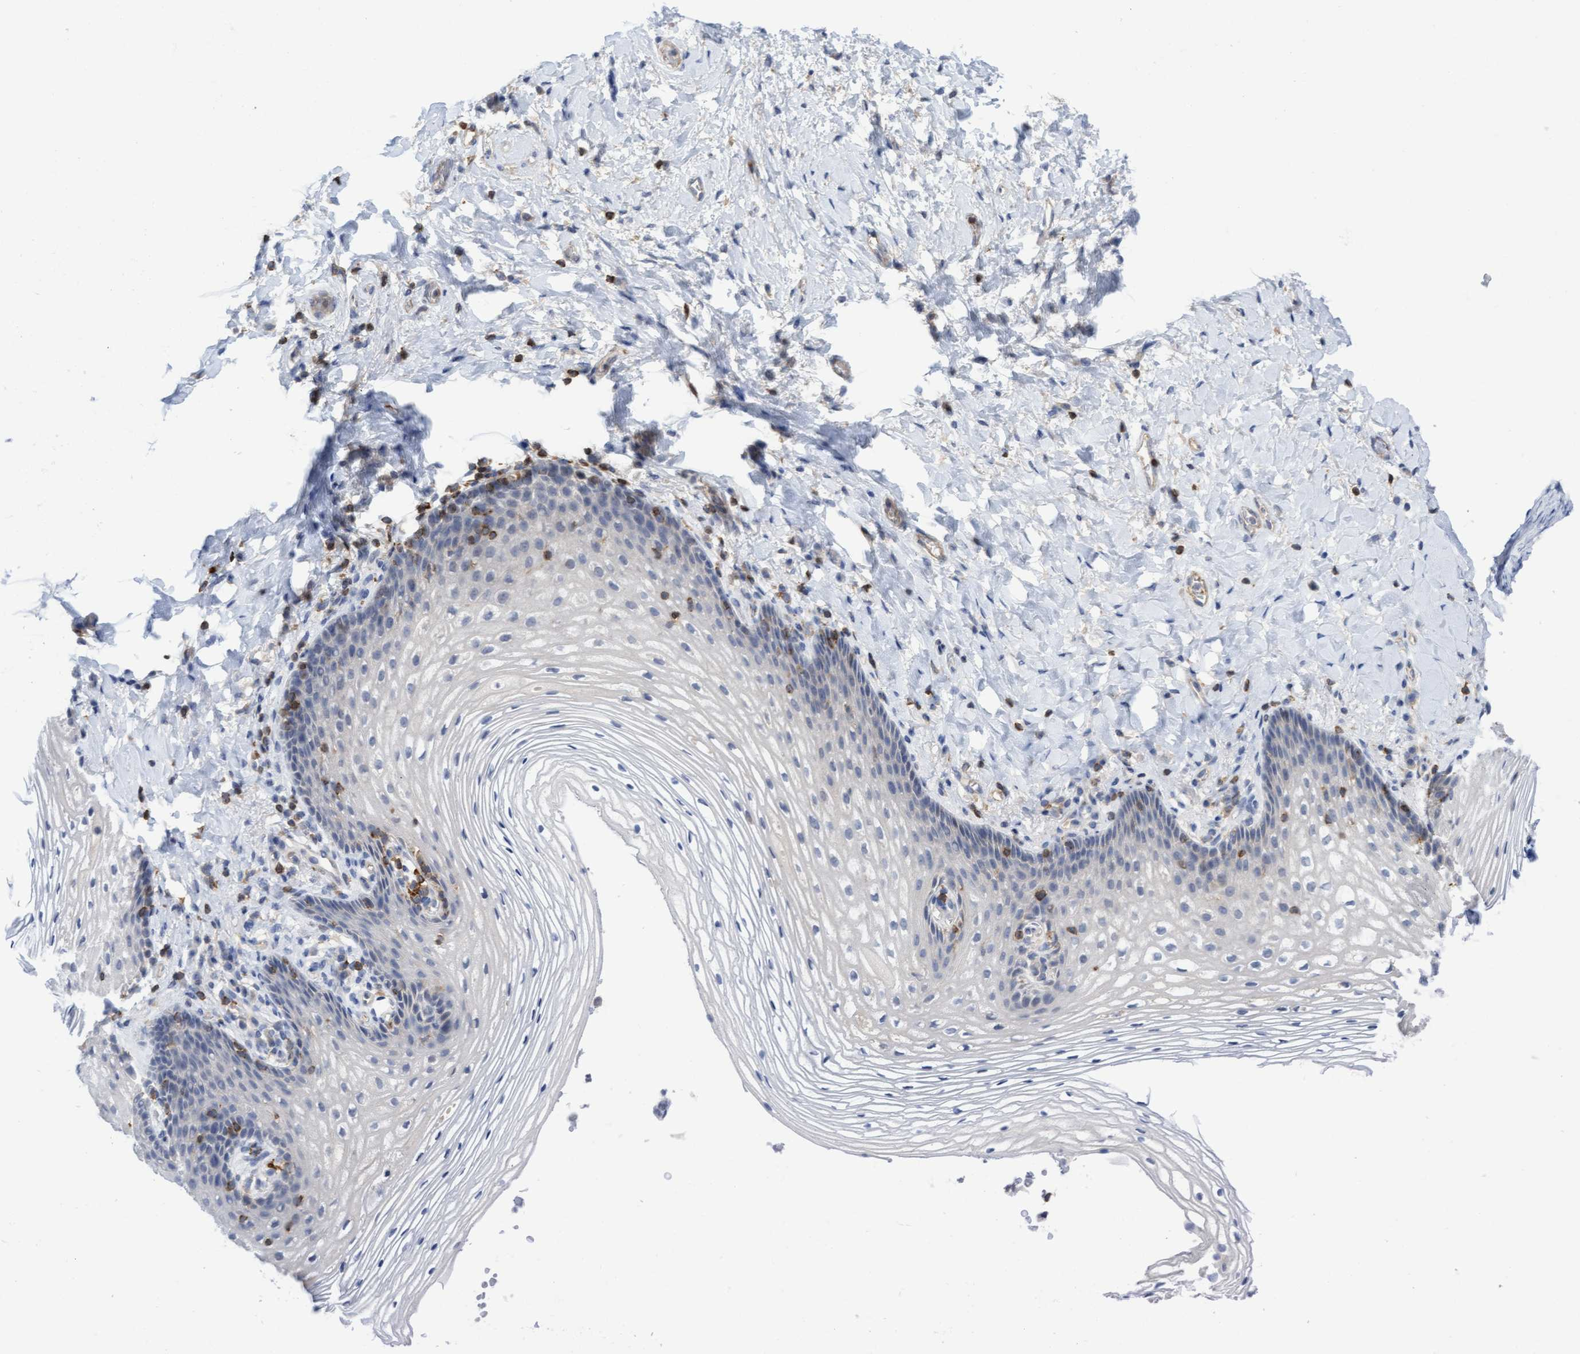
{"staining": {"intensity": "negative", "quantity": "none", "location": "none"}, "tissue": "vagina", "cell_type": "Squamous epithelial cells", "image_type": "normal", "snomed": [{"axis": "morphology", "description": "Normal tissue, NOS"}, {"axis": "topography", "description": "Vagina"}], "caption": "Micrograph shows no protein positivity in squamous epithelial cells of unremarkable vagina. Brightfield microscopy of immunohistochemistry (IHC) stained with DAB (3,3'-diaminobenzidine) (brown) and hematoxylin (blue), captured at high magnification.", "gene": "FNBP1", "patient": {"sex": "female", "age": 60}}